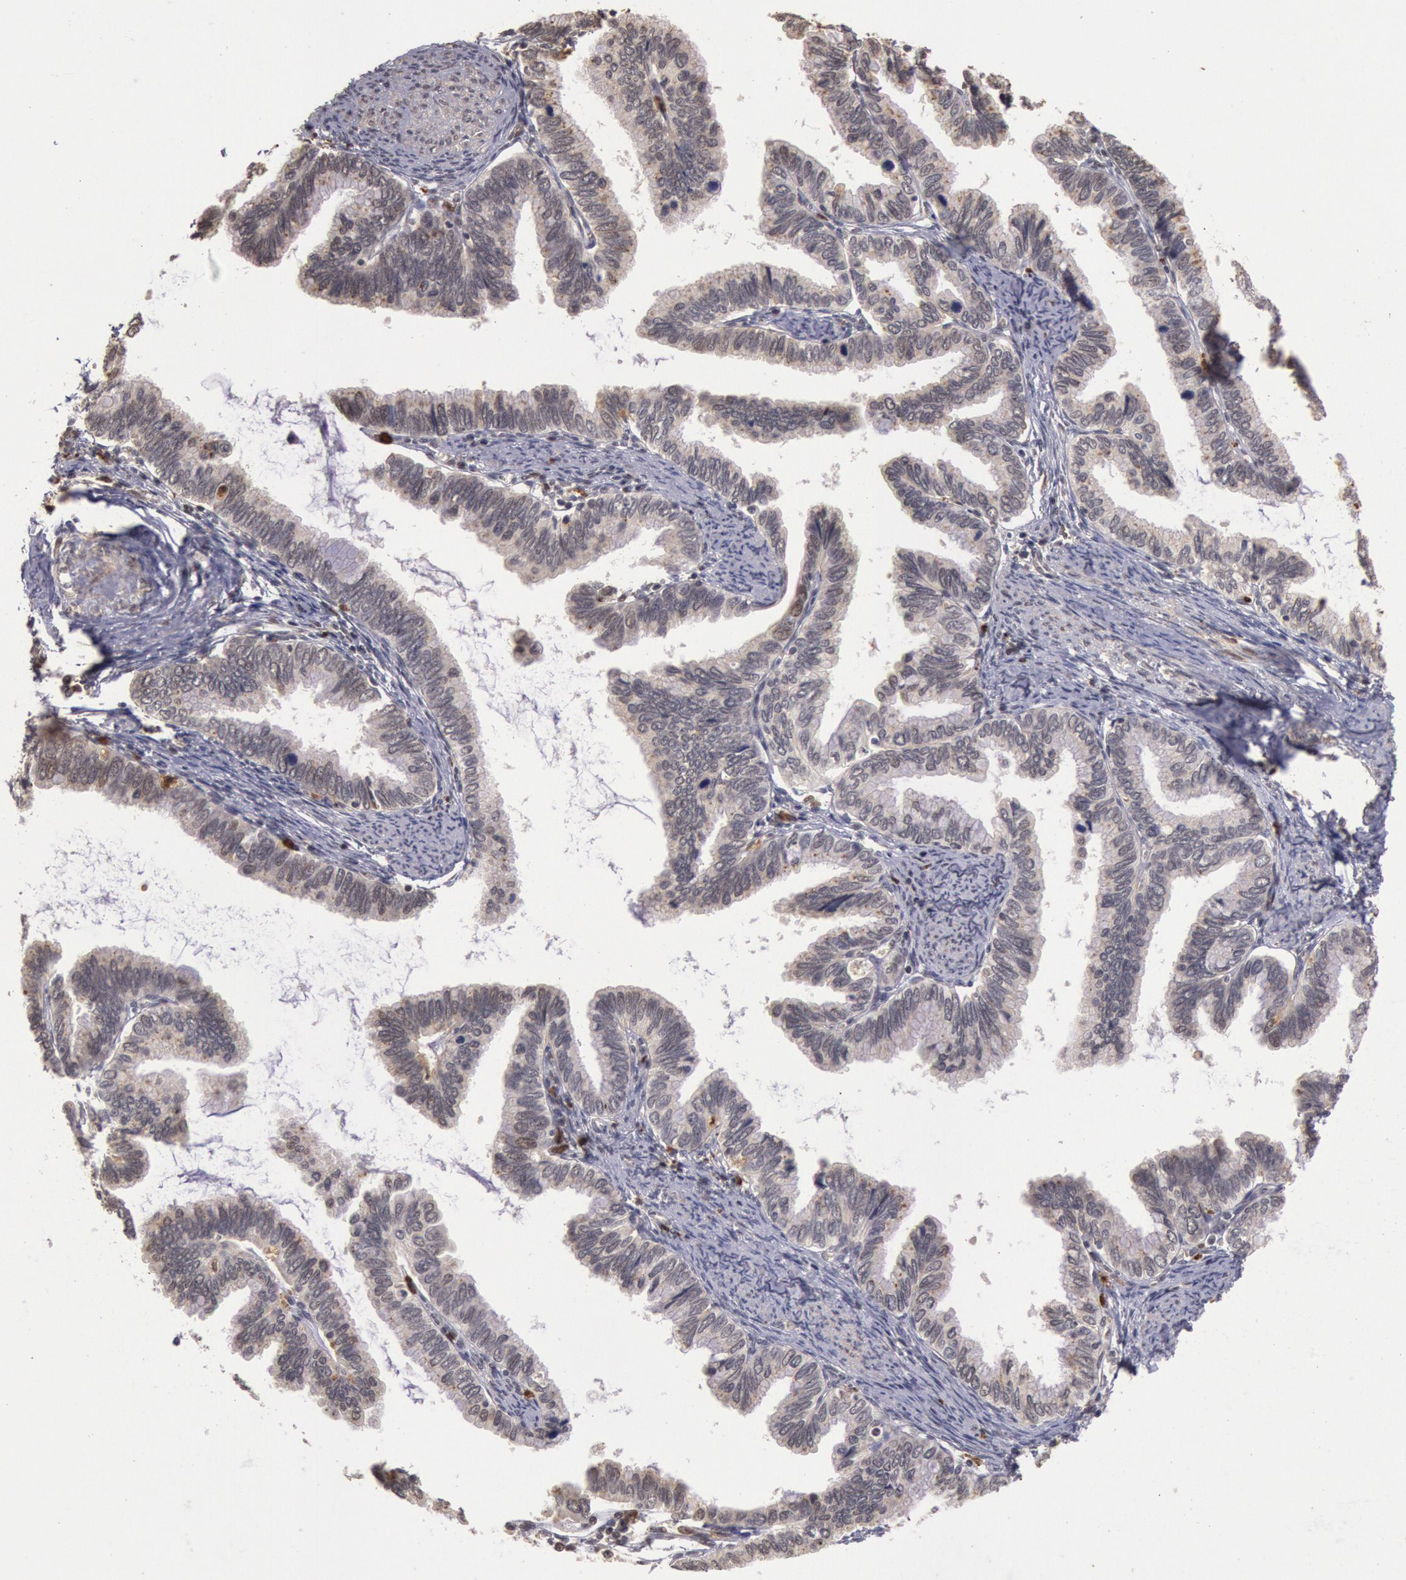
{"staining": {"intensity": "negative", "quantity": "none", "location": "none"}, "tissue": "cervical cancer", "cell_type": "Tumor cells", "image_type": "cancer", "snomed": [{"axis": "morphology", "description": "Adenocarcinoma, NOS"}, {"axis": "topography", "description": "Cervix"}], "caption": "This is a micrograph of IHC staining of cervical cancer, which shows no staining in tumor cells.", "gene": "LIG4", "patient": {"sex": "female", "age": 49}}